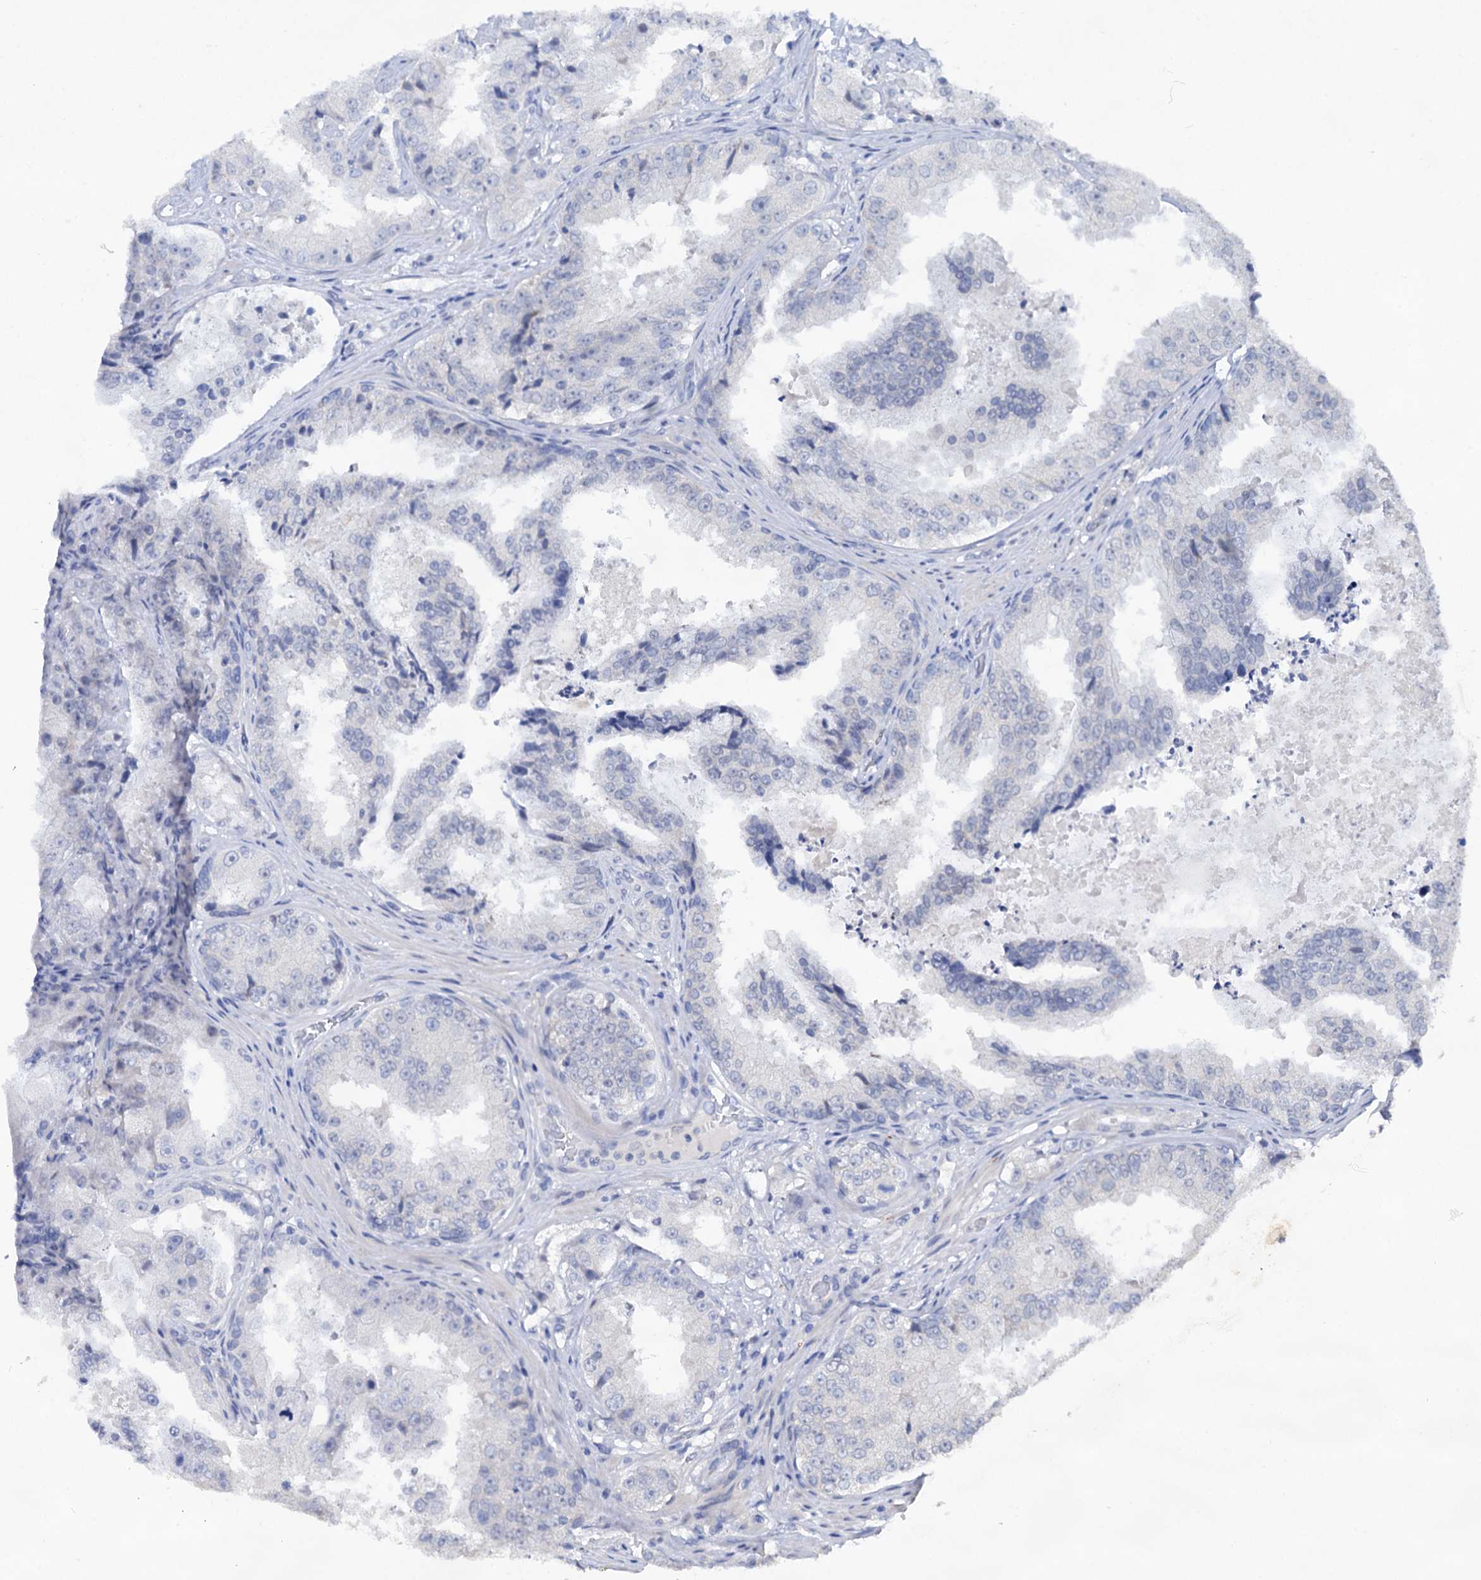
{"staining": {"intensity": "negative", "quantity": "none", "location": "none"}, "tissue": "prostate cancer", "cell_type": "Tumor cells", "image_type": "cancer", "snomed": [{"axis": "morphology", "description": "Adenocarcinoma, High grade"}, {"axis": "topography", "description": "Prostate"}], "caption": "Tumor cells are negative for protein expression in human adenocarcinoma (high-grade) (prostate).", "gene": "CAPRIN2", "patient": {"sex": "male", "age": 73}}